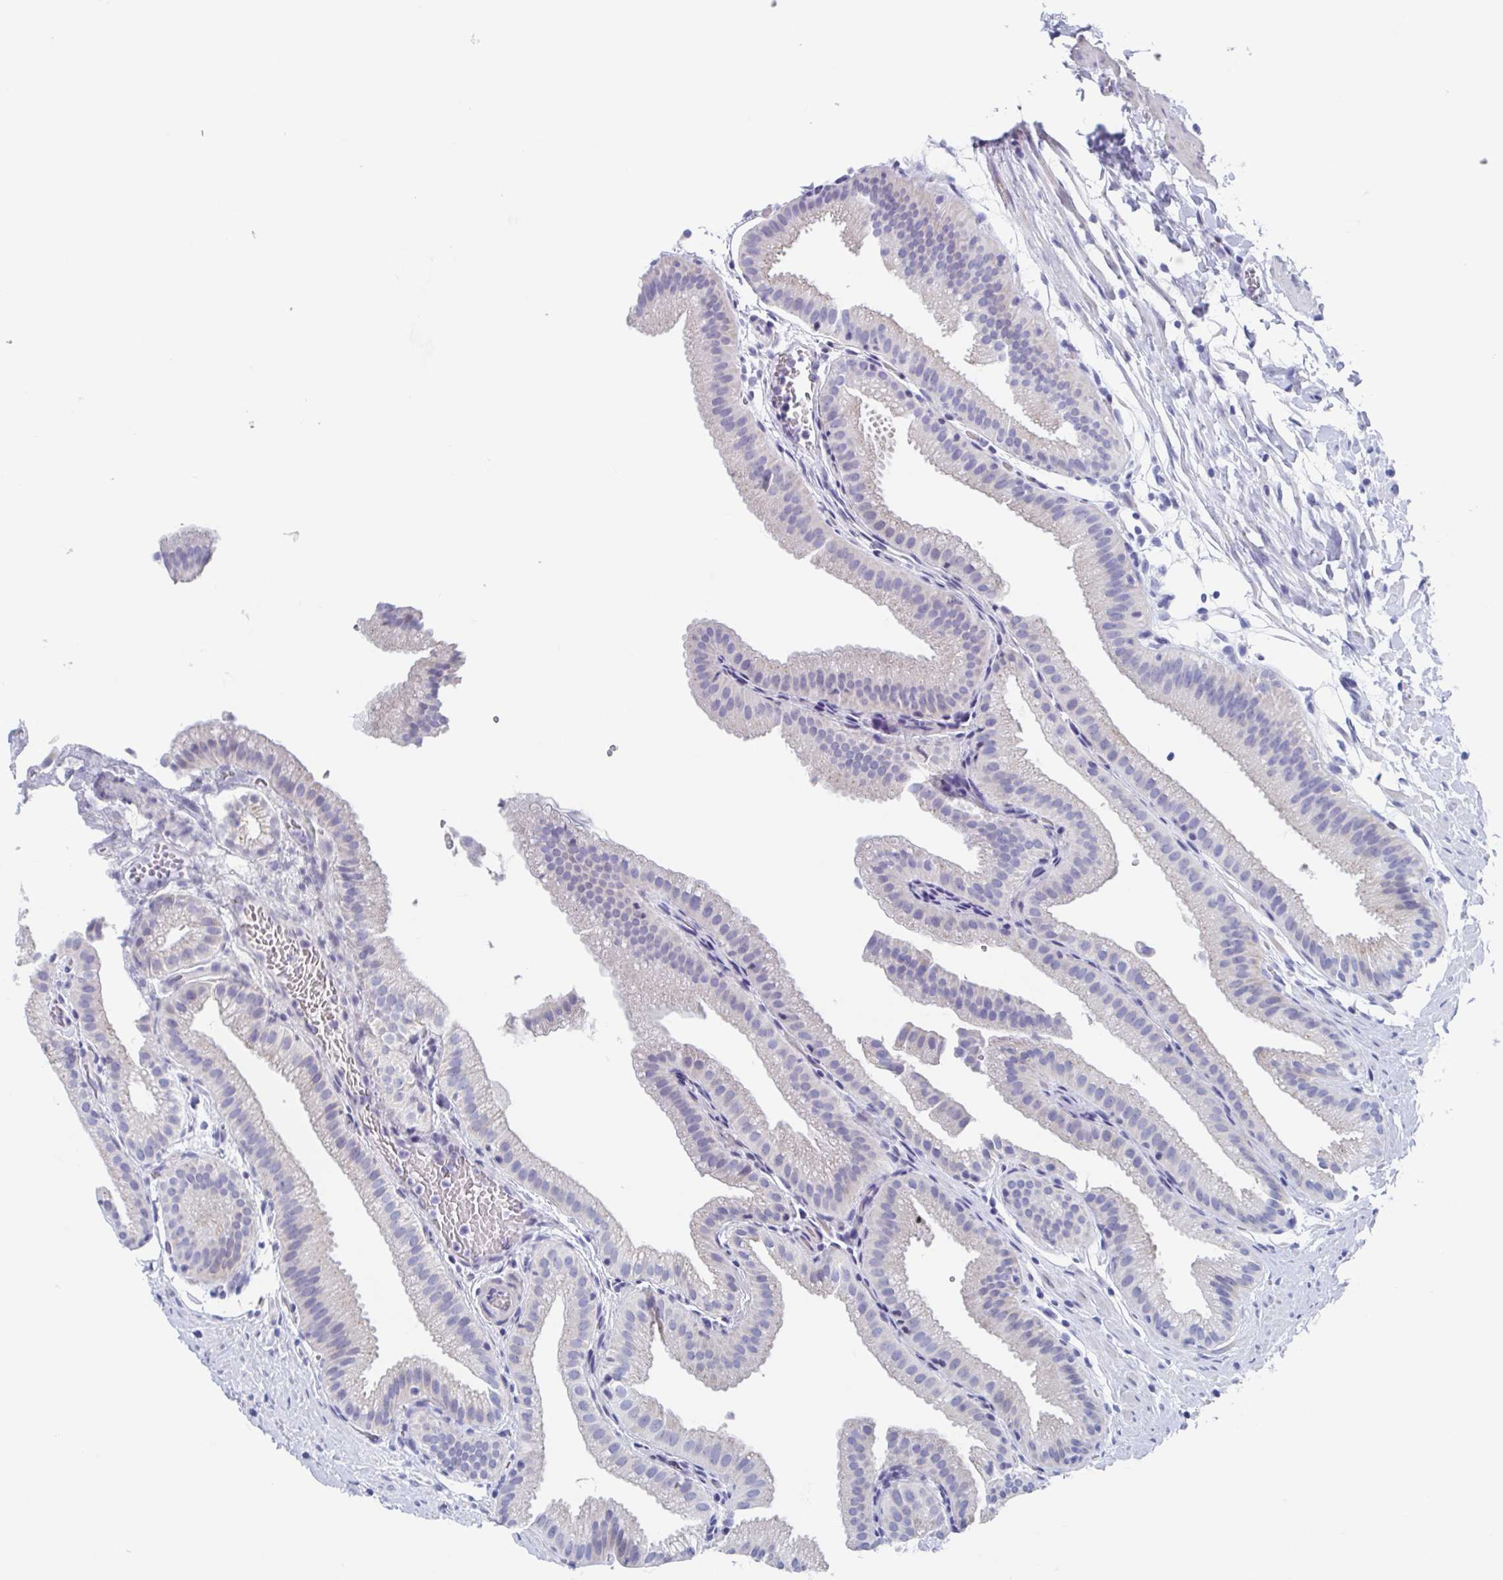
{"staining": {"intensity": "negative", "quantity": "none", "location": "none"}, "tissue": "gallbladder", "cell_type": "Glandular cells", "image_type": "normal", "snomed": [{"axis": "morphology", "description": "Normal tissue, NOS"}, {"axis": "topography", "description": "Gallbladder"}], "caption": "Gallbladder was stained to show a protein in brown. There is no significant expression in glandular cells. (DAB immunohistochemistry with hematoxylin counter stain).", "gene": "SHCBP1L", "patient": {"sex": "female", "age": 63}}